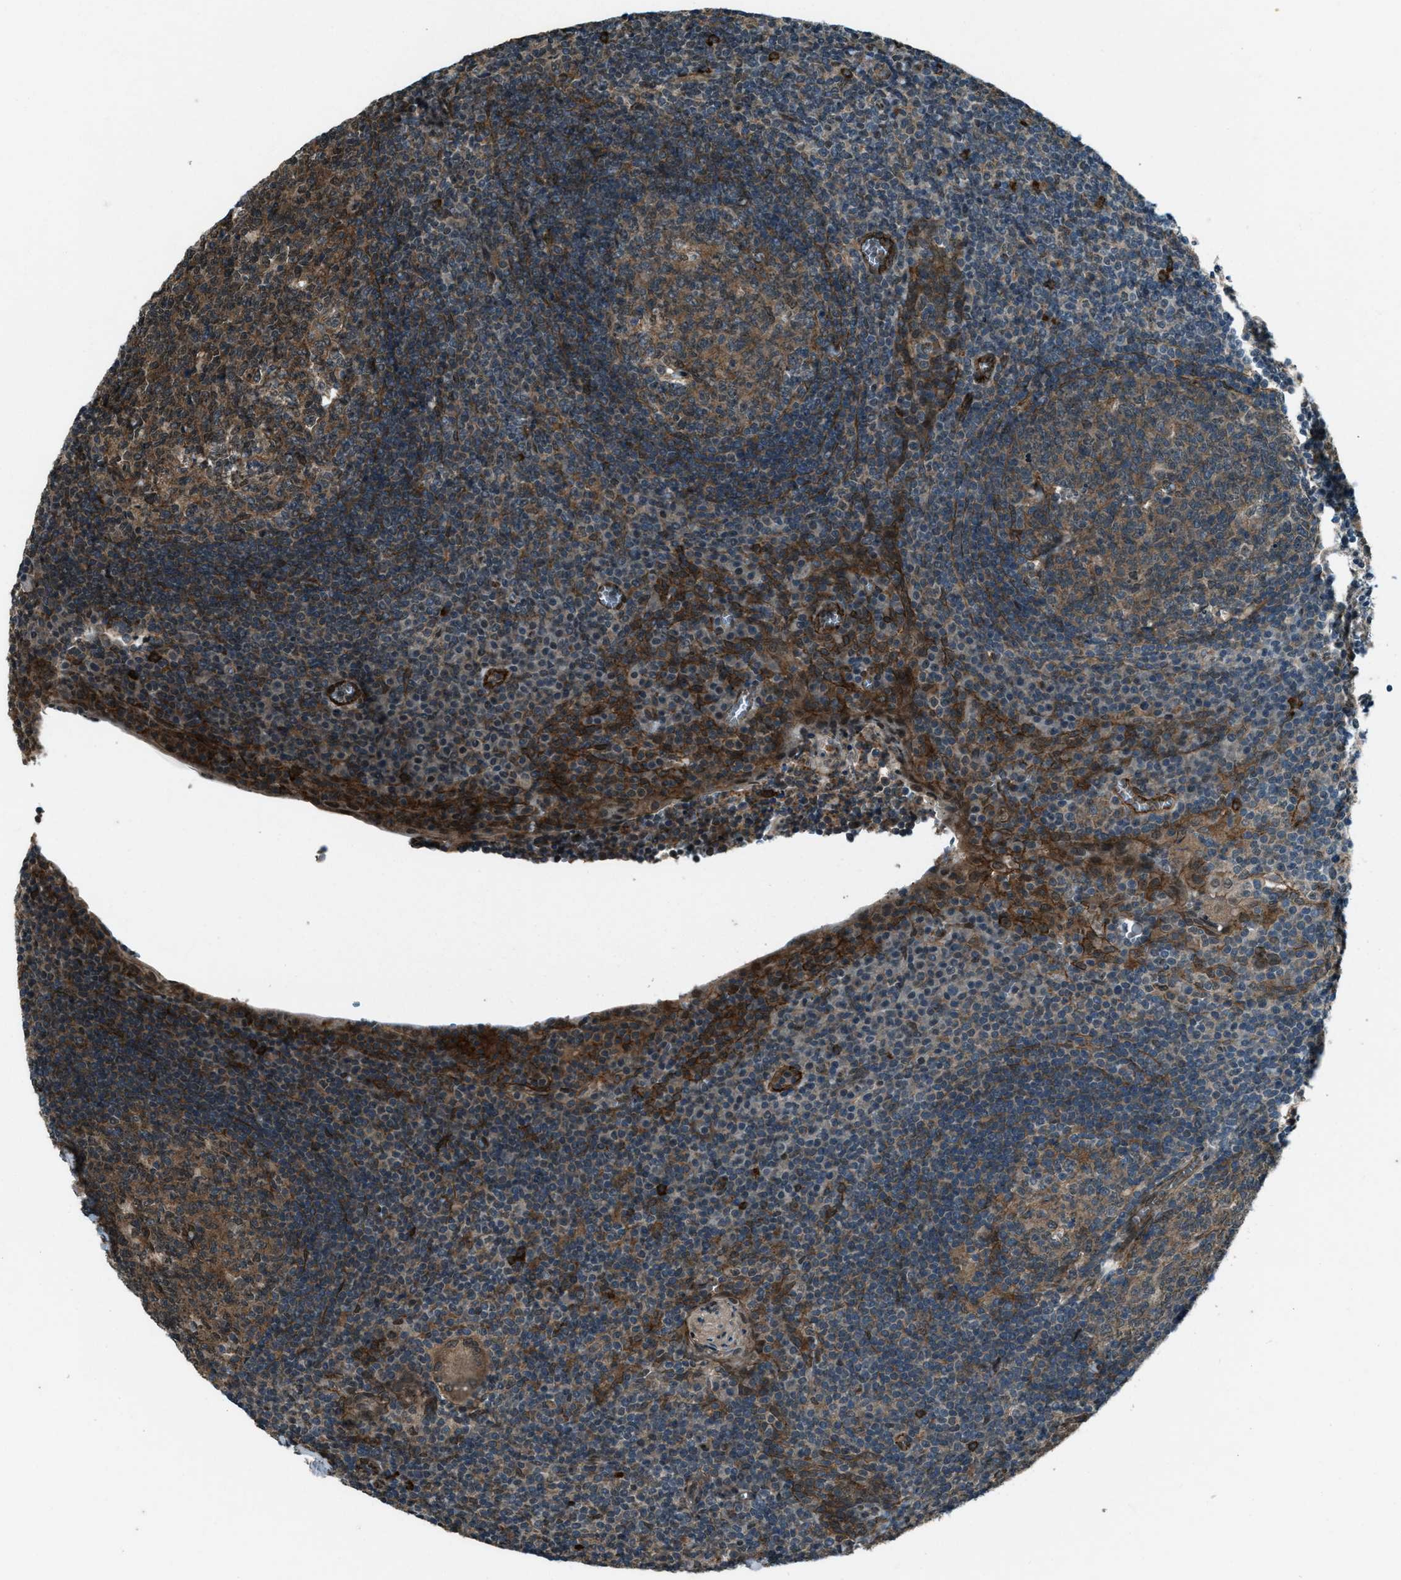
{"staining": {"intensity": "moderate", "quantity": ">75%", "location": "cytoplasmic/membranous"}, "tissue": "tonsil", "cell_type": "Germinal center cells", "image_type": "normal", "snomed": [{"axis": "morphology", "description": "Normal tissue, NOS"}, {"axis": "topography", "description": "Tonsil"}], "caption": "Protein analysis of normal tonsil displays moderate cytoplasmic/membranous expression in about >75% of germinal center cells. (brown staining indicates protein expression, while blue staining denotes nuclei).", "gene": "SVIL", "patient": {"sex": "male", "age": 37}}